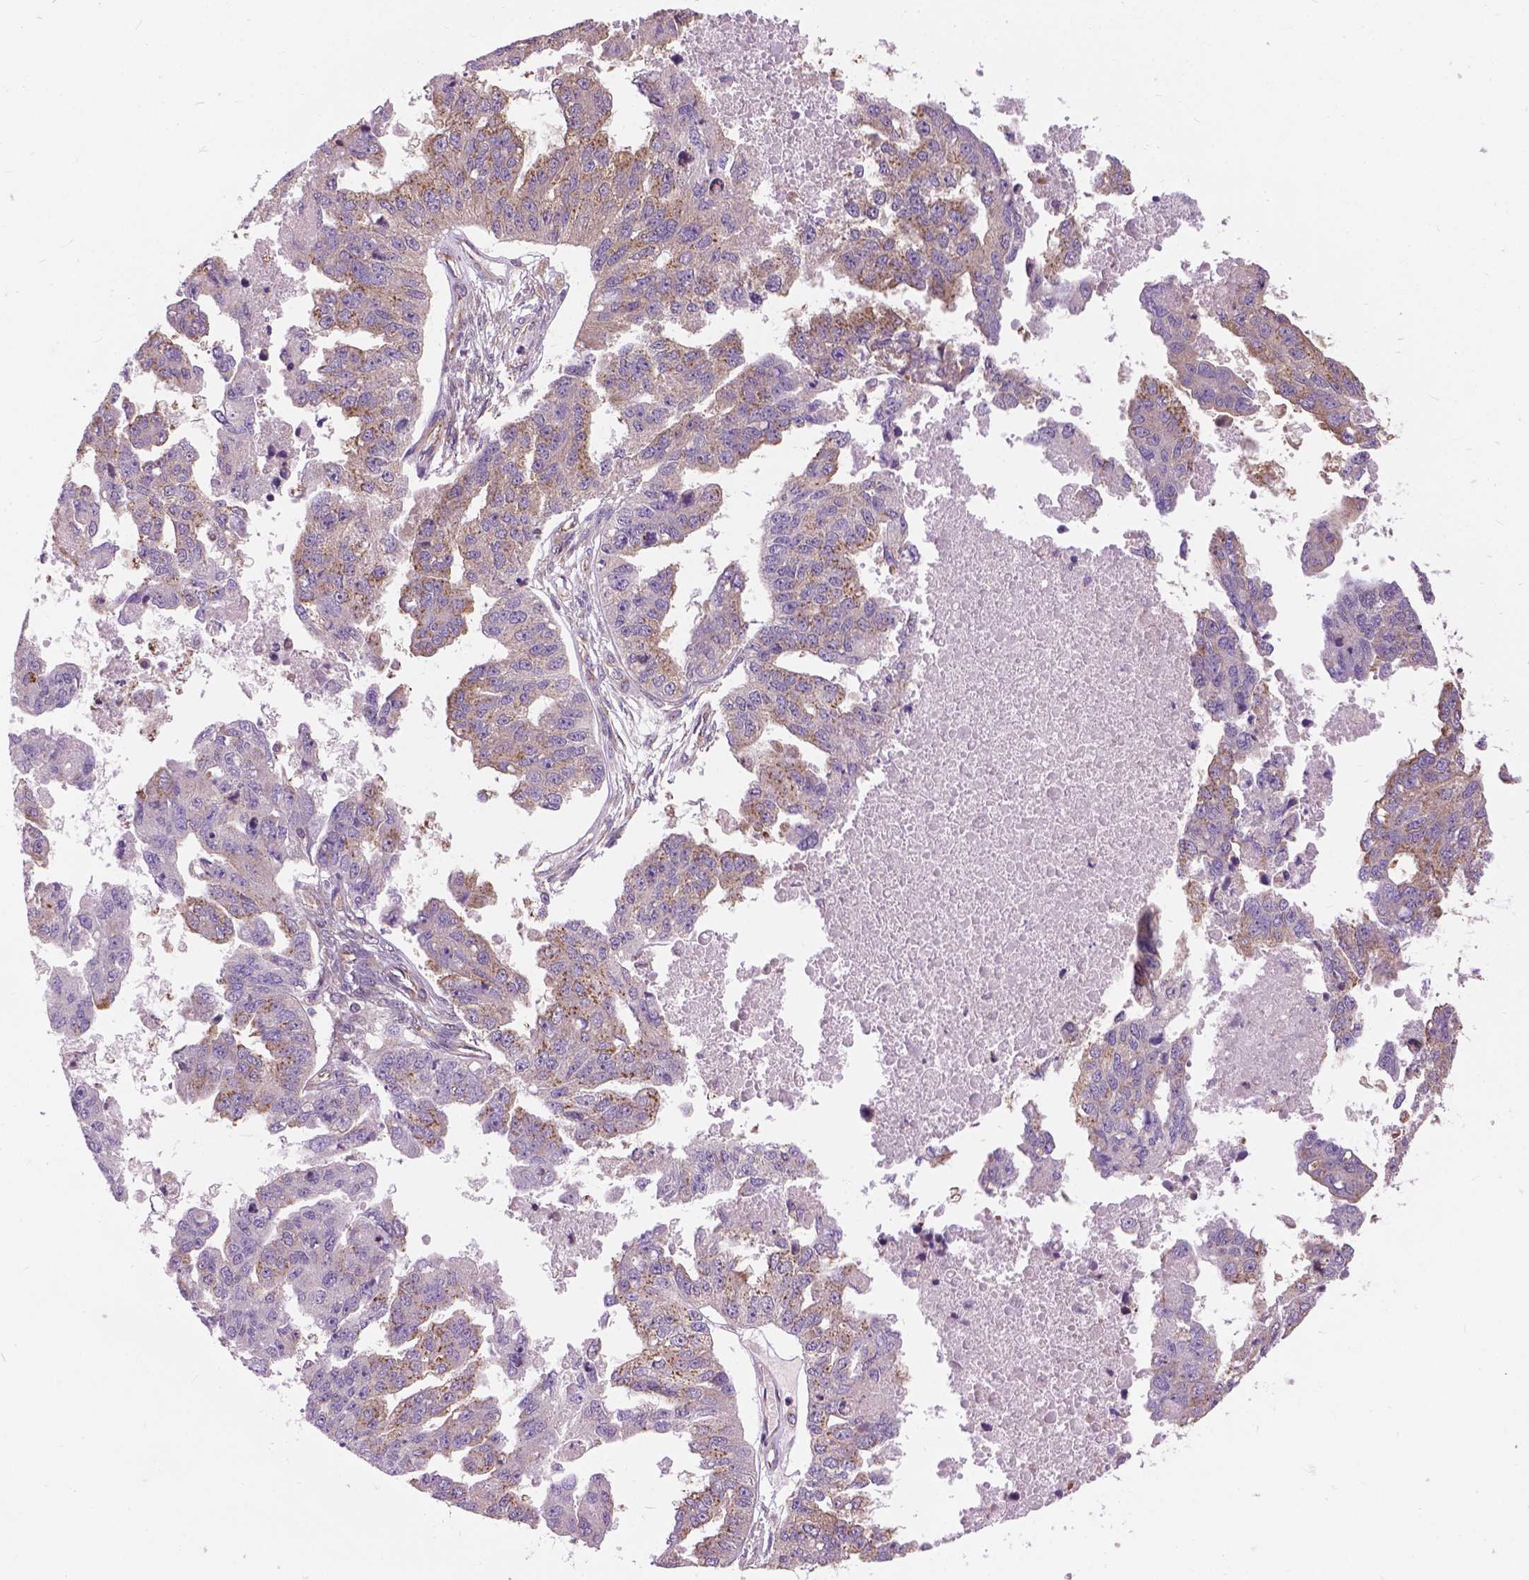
{"staining": {"intensity": "weak", "quantity": "25%-75%", "location": "cytoplasmic/membranous"}, "tissue": "ovarian cancer", "cell_type": "Tumor cells", "image_type": "cancer", "snomed": [{"axis": "morphology", "description": "Cystadenocarcinoma, serous, NOS"}, {"axis": "topography", "description": "Ovary"}], "caption": "Protein expression analysis of human serous cystadenocarcinoma (ovarian) reveals weak cytoplasmic/membranous positivity in approximately 25%-75% of tumor cells.", "gene": "MZT1", "patient": {"sex": "female", "age": 58}}